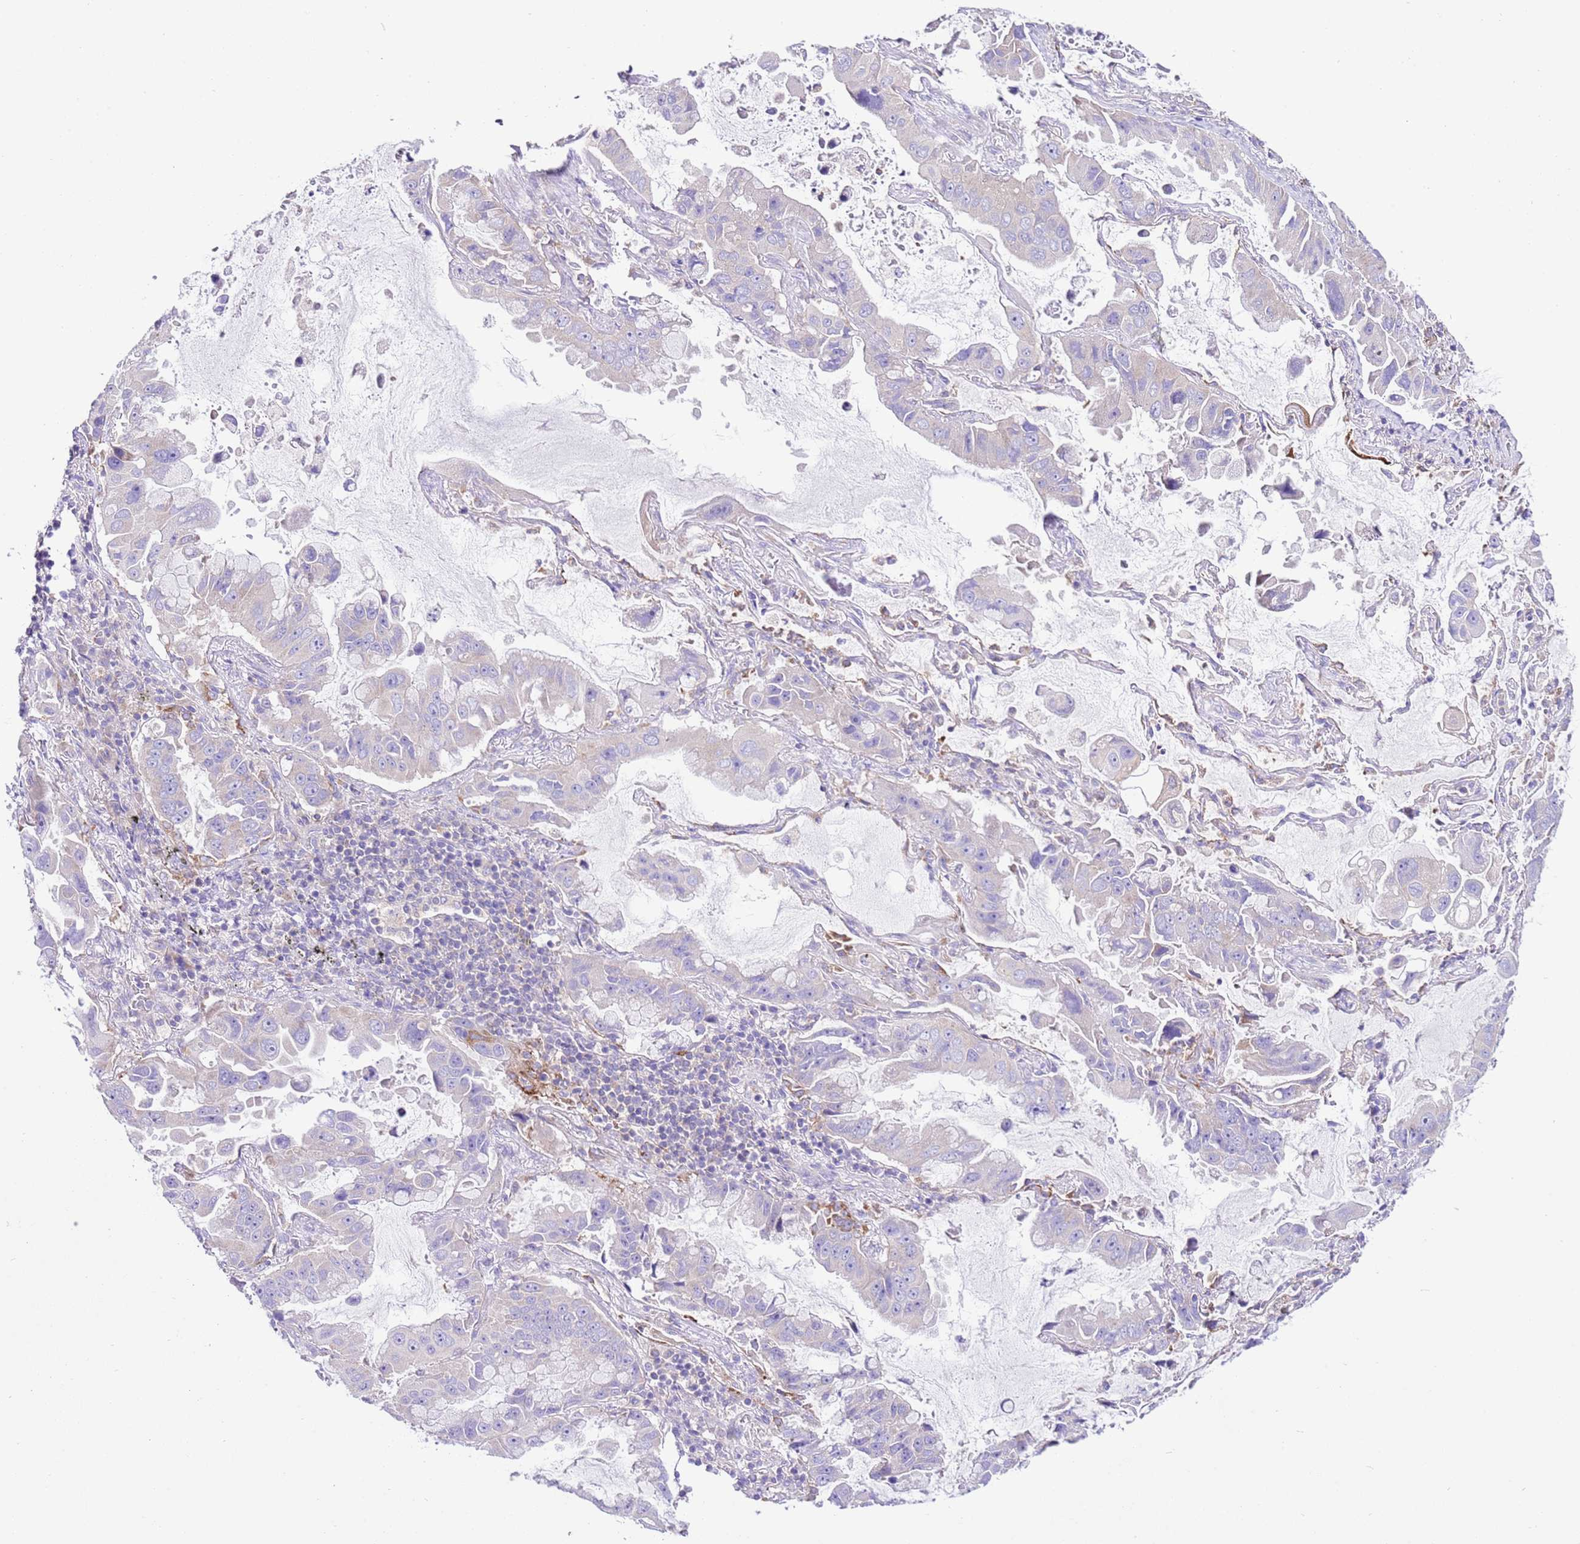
{"staining": {"intensity": "moderate", "quantity": "<25%", "location": "cytoplasmic/membranous"}, "tissue": "lung cancer", "cell_type": "Tumor cells", "image_type": "cancer", "snomed": [{"axis": "morphology", "description": "Adenocarcinoma, NOS"}, {"axis": "topography", "description": "Lung"}], "caption": "Human adenocarcinoma (lung) stained with a brown dye exhibits moderate cytoplasmic/membranous positive positivity in approximately <25% of tumor cells.", "gene": "RPS10", "patient": {"sex": "male", "age": 64}}